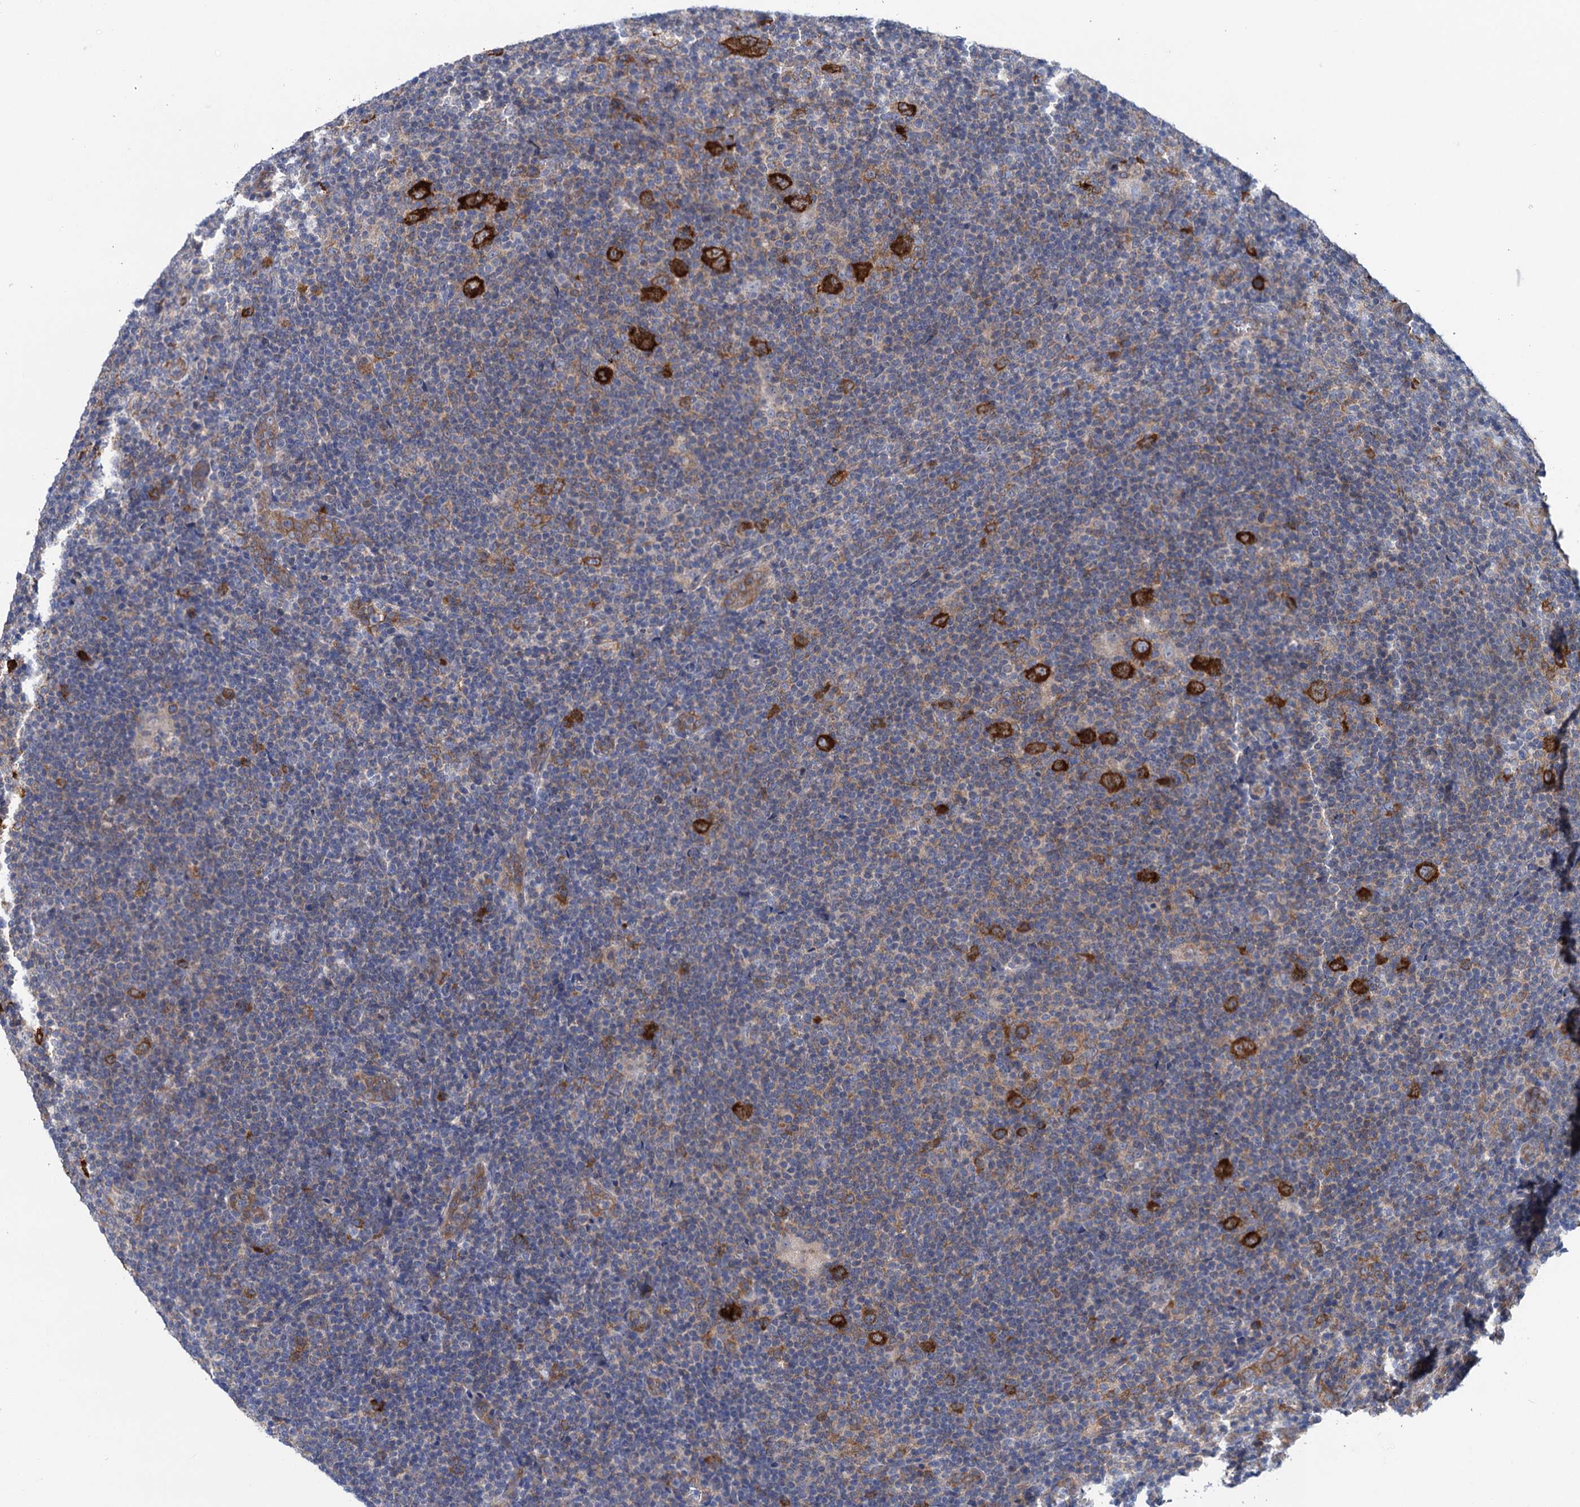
{"staining": {"intensity": "strong", "quantity": ">75%", "location": "cytoplasmic/membranous"}, "tissue": "lymphoma", "cell_type": "Tumor cells", "image_type": "cancer", "snomed": [{"axis": "morphology", "description": "Hodgkin's disease, NOS"}, {"axis": "topography", "description": "Lymph node"}], "caption": "Immunohistochemical staining of human lymphoma reveals strong cytoplasmic/membranous protein staining in approximately >75% of tumor cells.", "gene": "ZNRD2", "patient": {"sex": "female", "age": 57}}